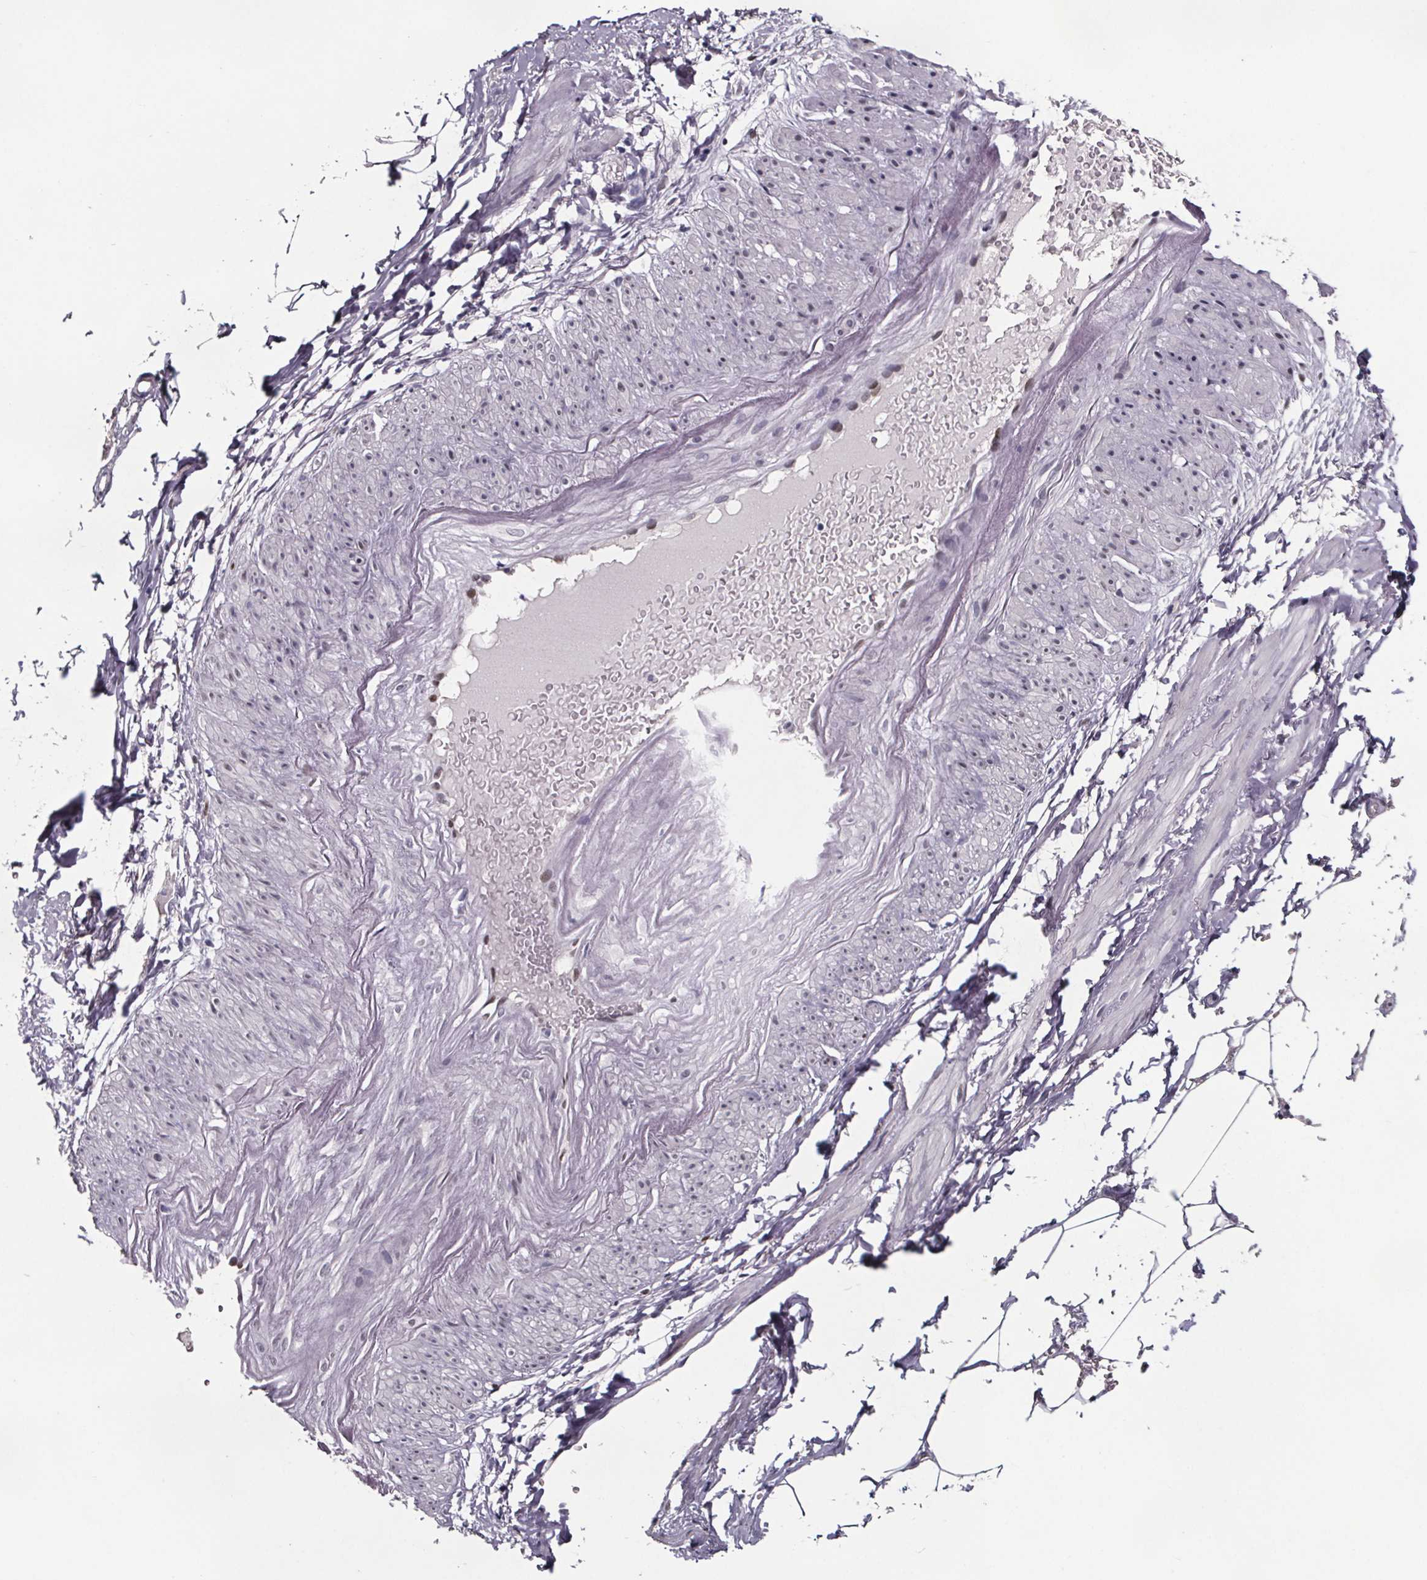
{"staining": {"intensity": "negative", "quantity": "none", "location": "none"}, "tissue": "adipose tissue", "cell_type": "Adipocytes", "image_type": "normal", "snomed": [{"axis": "morphology", "description": "Normal tissue, NOS"}, {"axis": "topography", "description": "Prostate"}, {"axis": "topography", "description": "Peripheral nerve tissue"}], "caption": "Human adipose tissue stained for a protein using immunohistochemistry (IHC) shows no positivity in adipocytes.", "gene": "AR", "patient": {"sex": "male", "age": 55}}